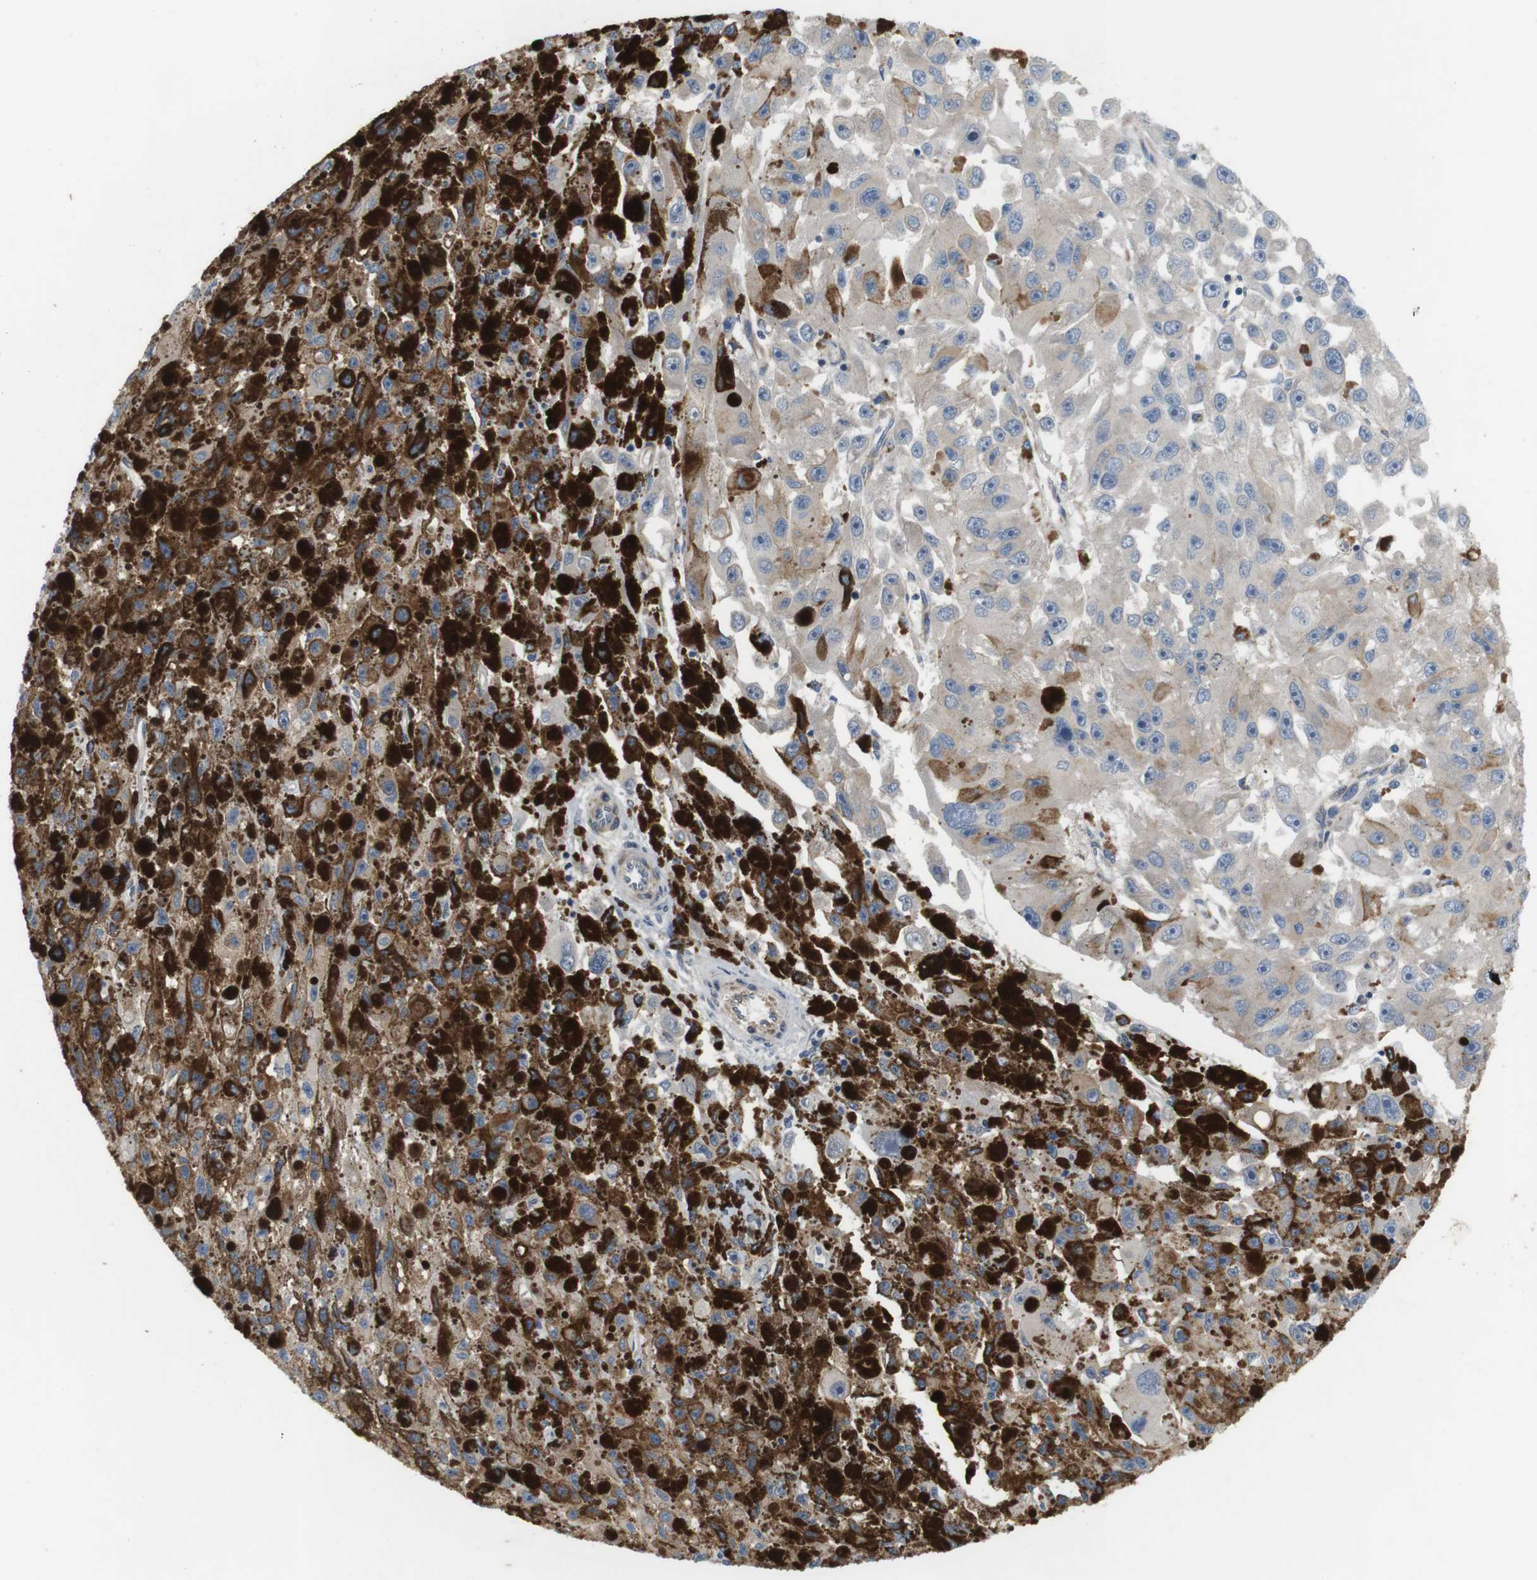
{"staining": {"intensity": "weak", "quantity": ">75%", "location": "cytoplasmic/membranous"}, "tissue": "melanoma", "cell_type": "Tumor cells", "image_type": "cancer", "snomed": [{"axis": "morphology", "description": "Malignant melanoma, NOS"}, {"axis": "topography", "description": "Skin"}], "caption": "Tumor cells exhibit weak cytoplasmic/membranous positivity in approximately >75% of cells in melanoma.", "gene": "DCLK1", "patient": {"sex": "female", "age": 104}}